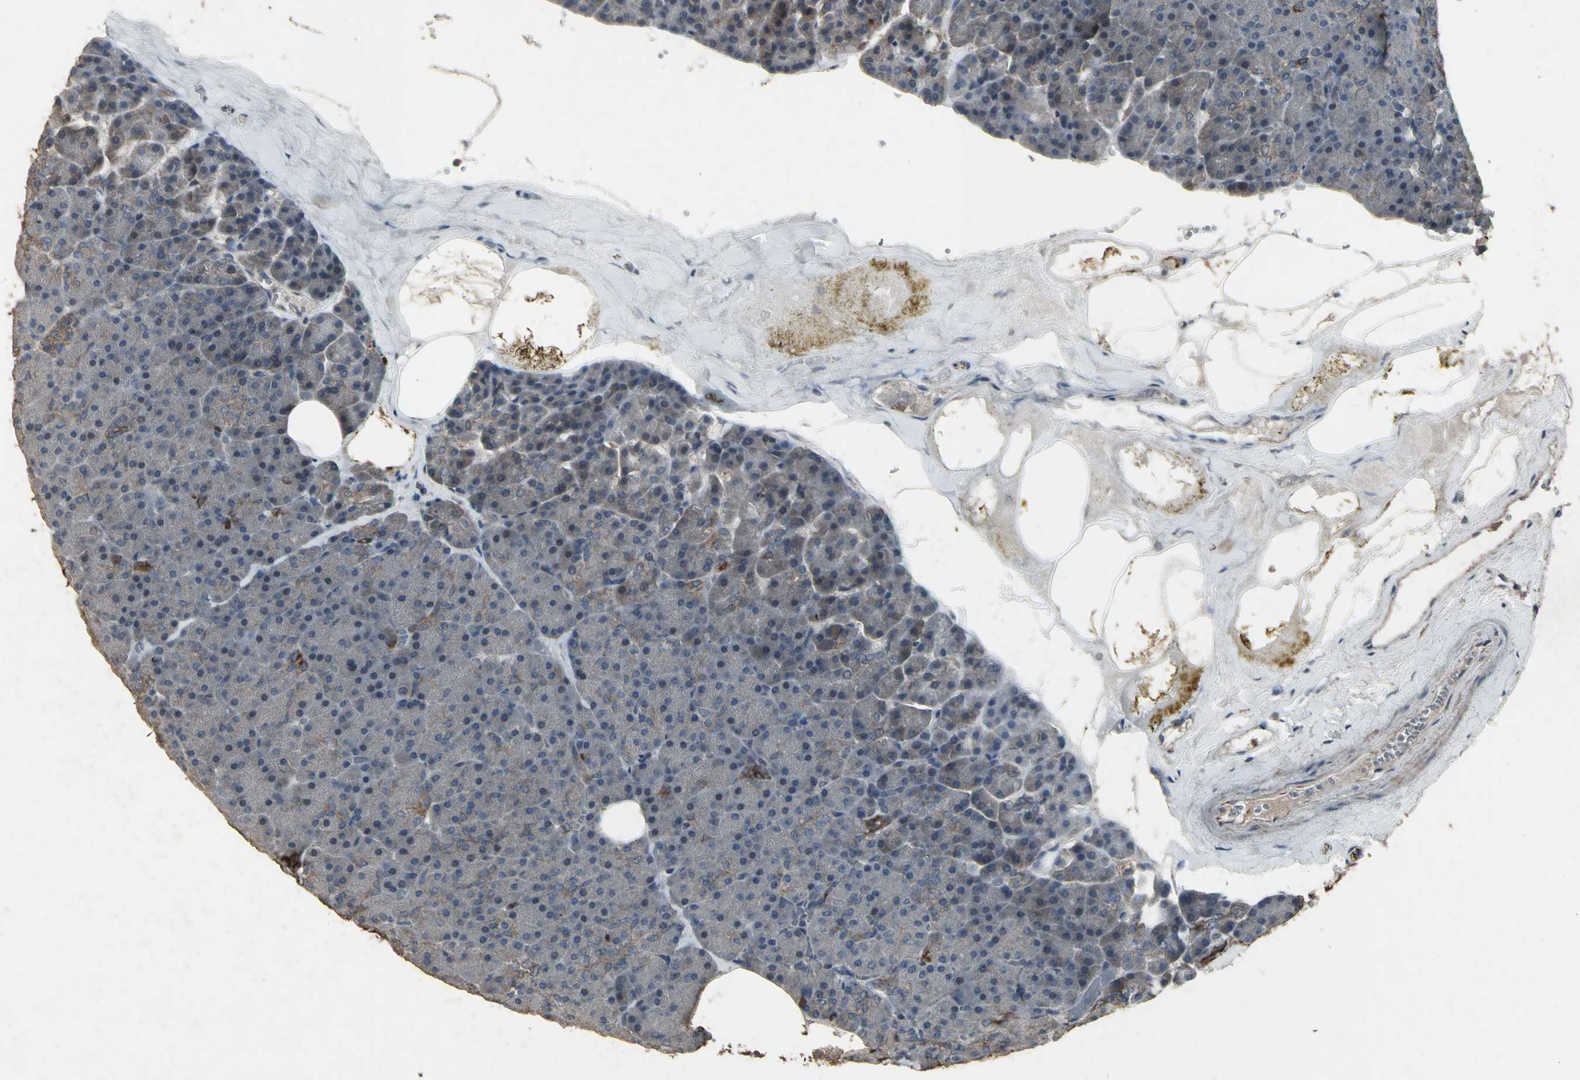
{"staining": {"intensity": "moderate", "quantity": "25%-75%", "location": "cytoplasmic/membranous"}, "tissue": "pancreas", "cell_type": "Exocrine glandular cells", "image_type": "normal", "snomed": [{"axis": "morphology", "description": "Normal tissue, NOS"}, {"axis": "topography", "description": "Pancreas"}], "caption": "This image reveals immunohistochemistry (IHC) staining of benign human pancreas, with medium moderate cytoplasmic/membranous staining in about 25%-75% of exocrine glandular cells.", "gene": "CCR9", "patient": {"sex": "female", "age": 35}}